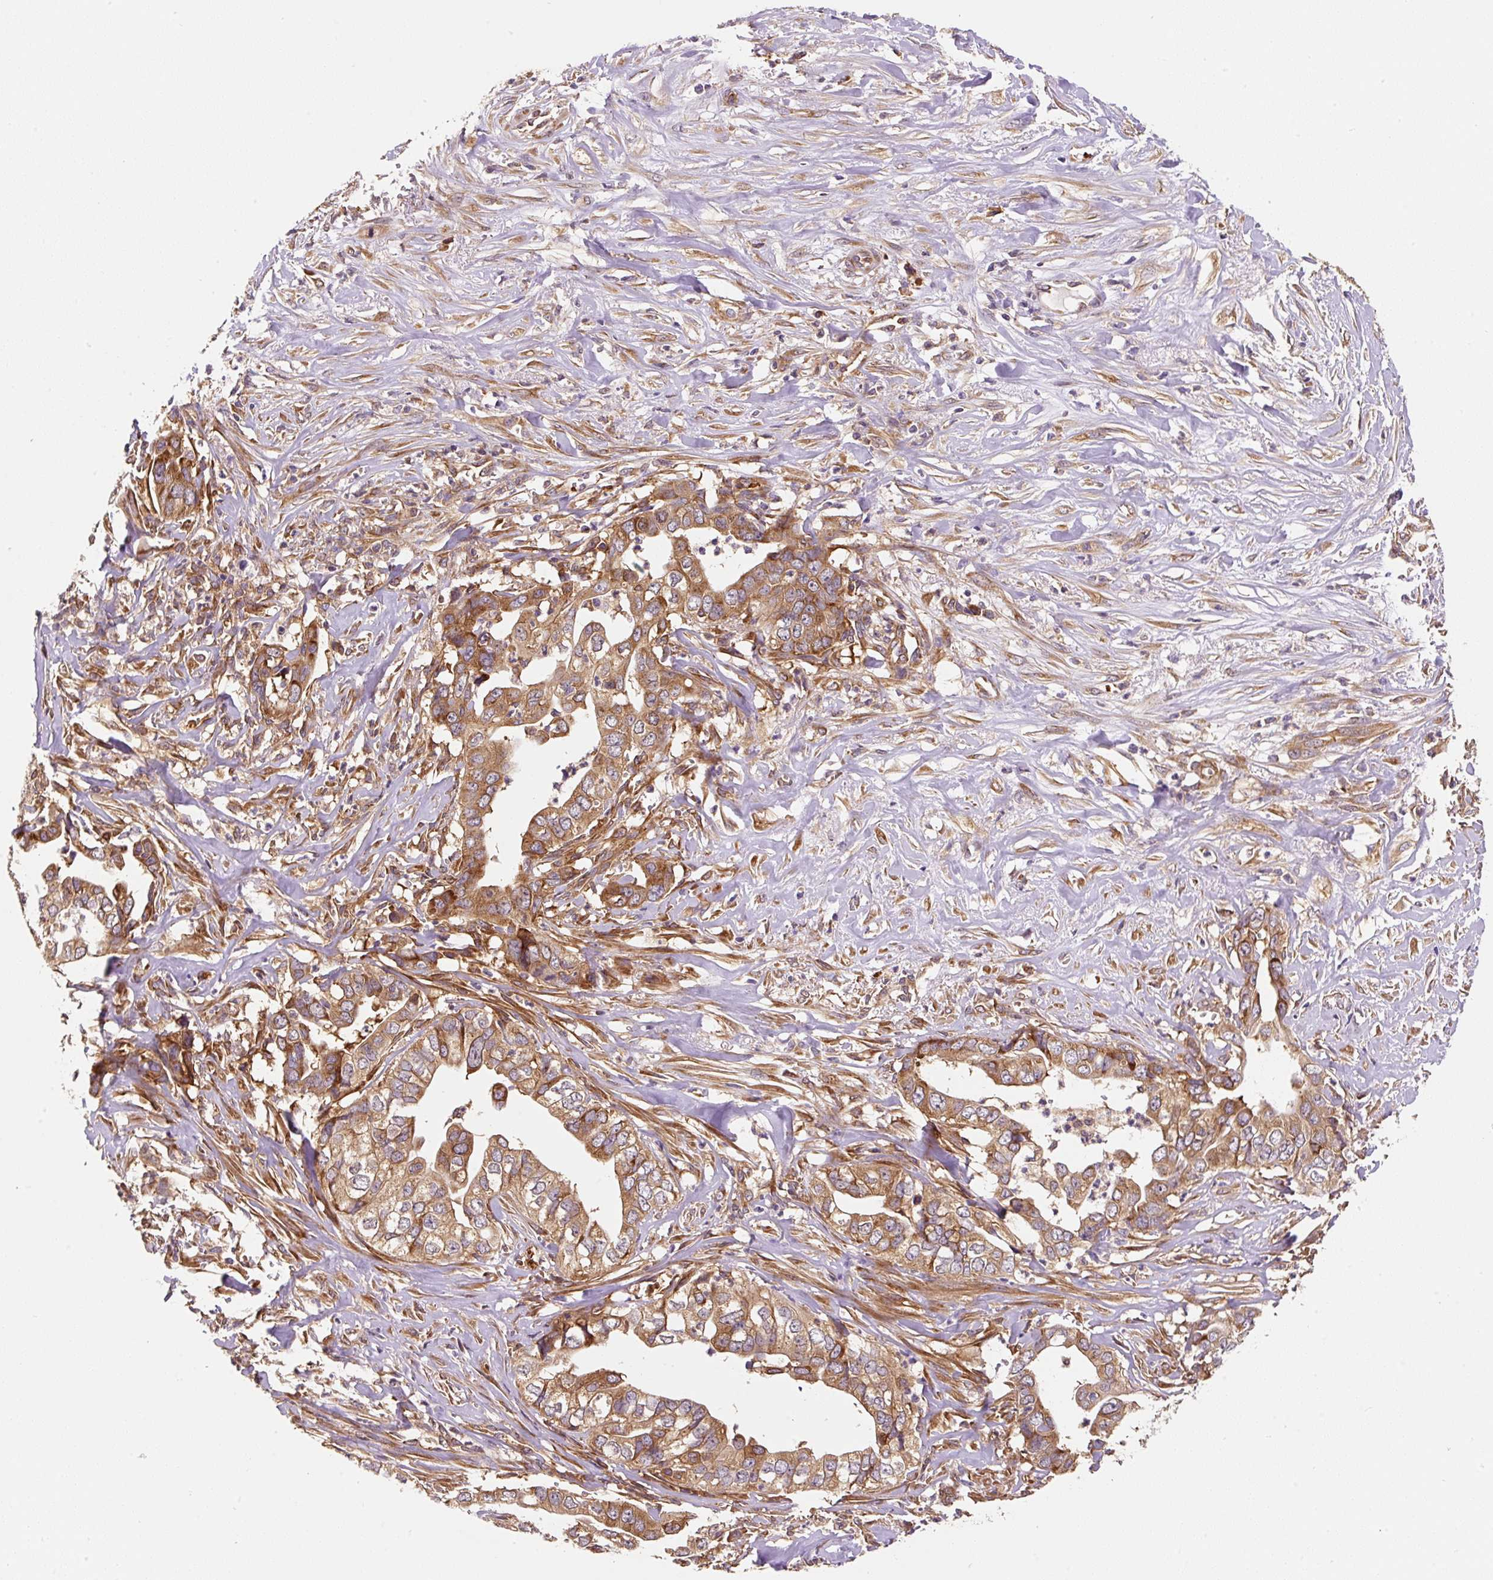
{"staining": {"intensity": "moderate", "quantity": ">75%", "location": "cytoplasmic/membranous"}, "tissue": "liver cancer", "cell_type": "Tumor cells", "image_type": "cancer", "snomed": [{"axis": "morphology", "description": "Cholangiocarcinoma"}, {"axis": "topography", "description": "Liver"}], "caption": "Protein staining displays moderate cytoplasmic/membranous staining in approximately >75% of tumor cells in cholangiocarcinoma (liver). Nuclei are stained in blue.", "gene": "EIF2S2", "patient": {"sex": "female", "age": 79}}